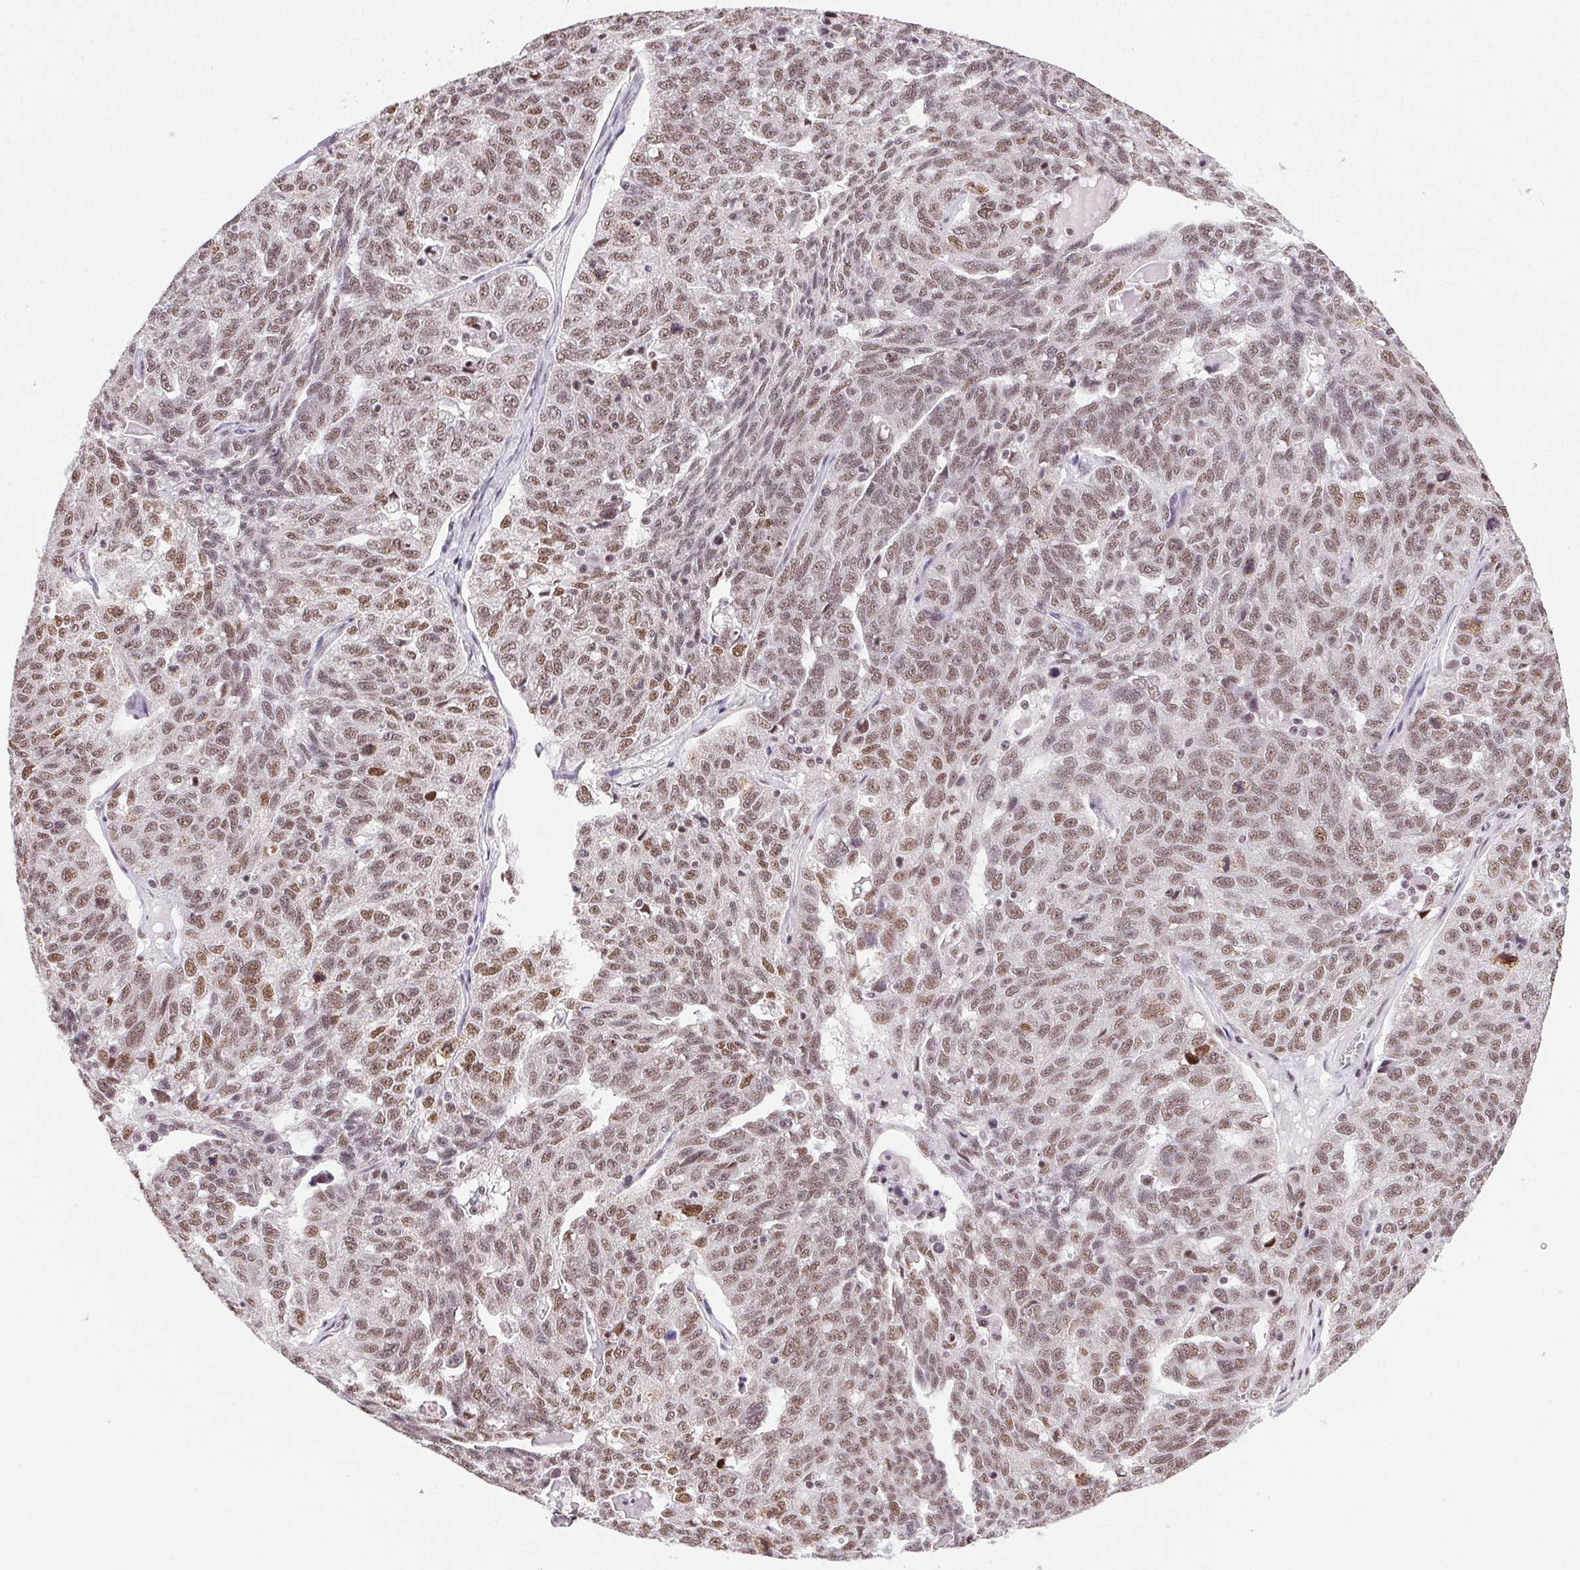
{"staining": {"intensity": "moderate", "quantity": ">75%", "location": "nuclear"}, "tissue": "ovarian cancer", "cell_type": "Tumor cells", "image_type": "cancer", "snomed": [{"axis": "morphology", "description": "Cystadenocarcinoma, serous, NOS"}, {"axis": "topography", "description": "Ovary"}], "caption": "Human ovarian cancer (serous cystadenocarcinoma) stained with a protein marker displays moderate staining in tumor cells.", "gene": "TRA2B", "patient": {"sex": "female", "age": 71}}